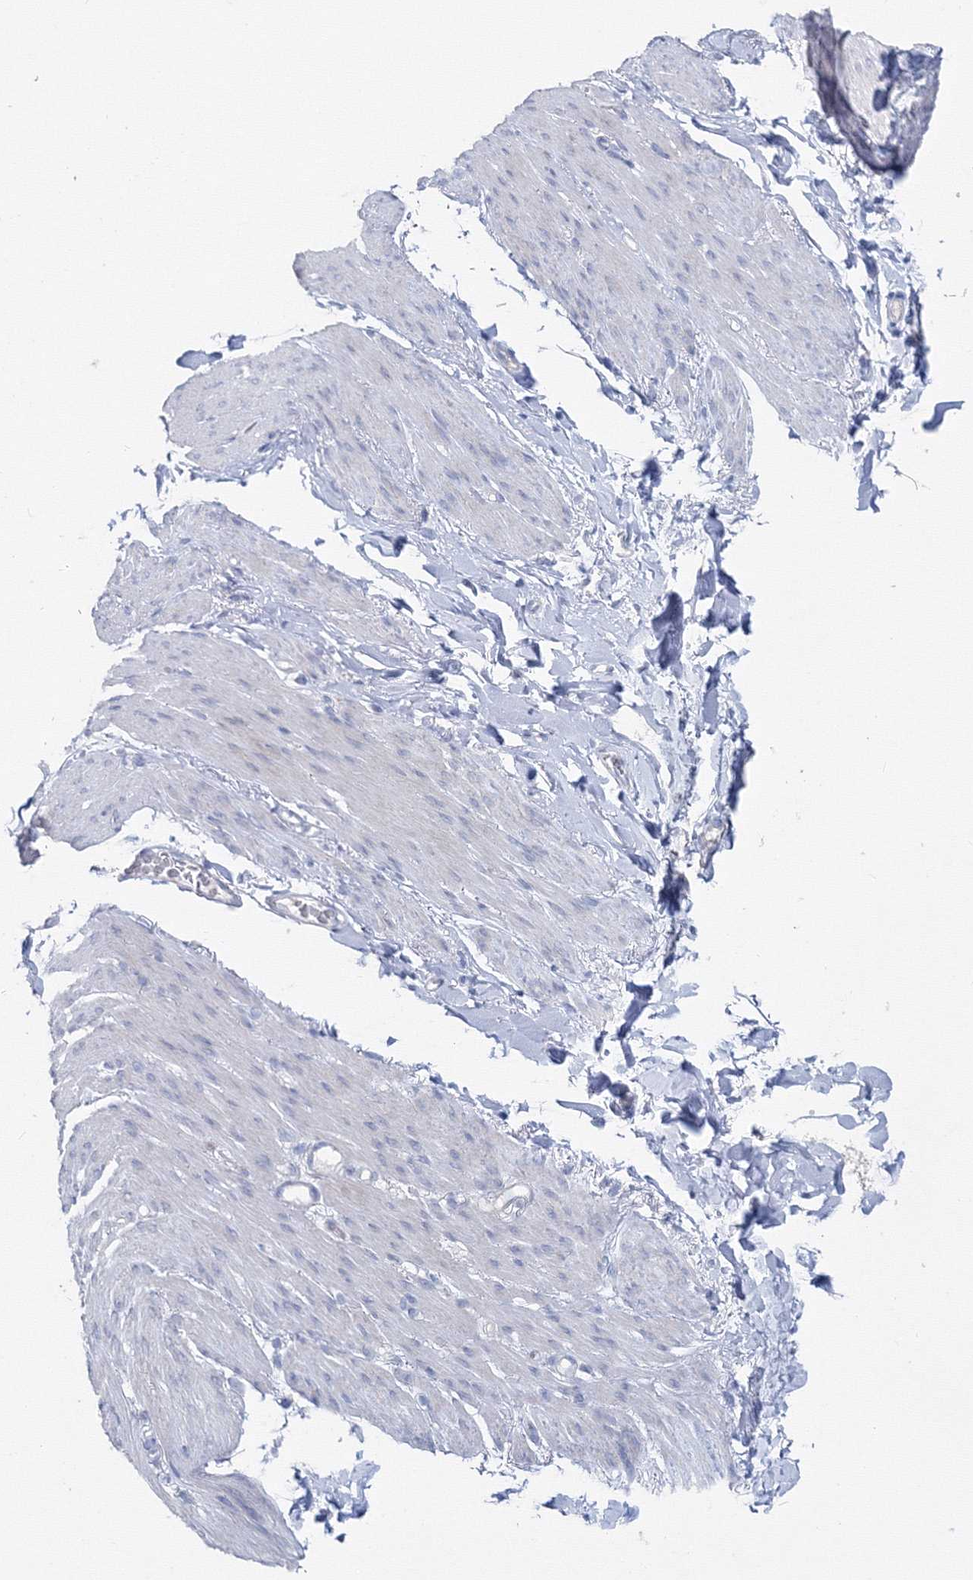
{"staining": {"intensity": "negative", "quantity": "none", "location": "none"}, "tissue": "adipose tissue", "cell_type": "Adipocytes", "image_type": "normal", "snomed": [{"axis": "morphology", "description": "Normal tissue, NOS"}, {"axis": "topography", "description": "Colon"}, {"axis": "topography", "description": "Peripheral nerve tissue"}], "caption": "This is an immunohistochemistry micrograph of normal human adipose tissue. There is no staining in adipocytes.", "gene": "GCKR", "patient": {"sex": "female", "age": 61}}